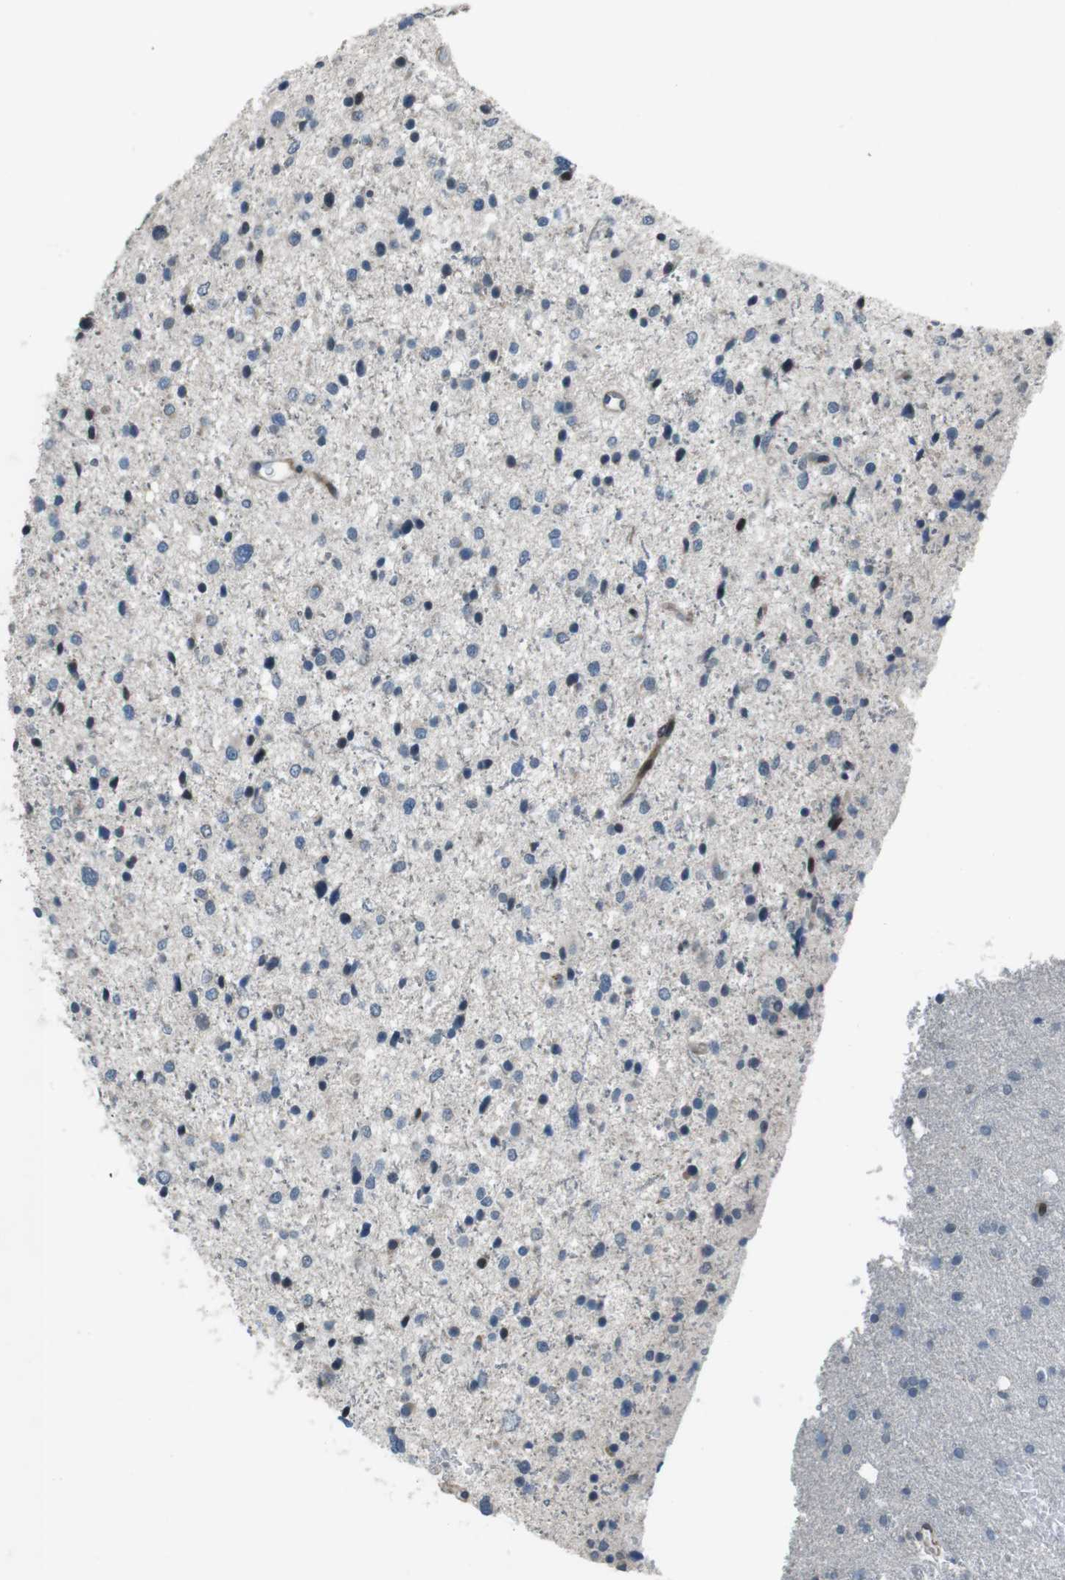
{"staining": {"intensity": "negative", "quantity": "none", "location": "none"}, "tissue": "glioma", "cell_type": "Tumor cells", "image_type": "cancer", "snomed": [{"axis": "morphology", "description": "Glioma, malignant, Low grade"}, {"axis": "topography", "description": "Brain"}], "caption": "There is no significant positivity in tumor cells of glioma.", "gene": "PBRM1", "patient": {"sex": "female", "age": 37}}